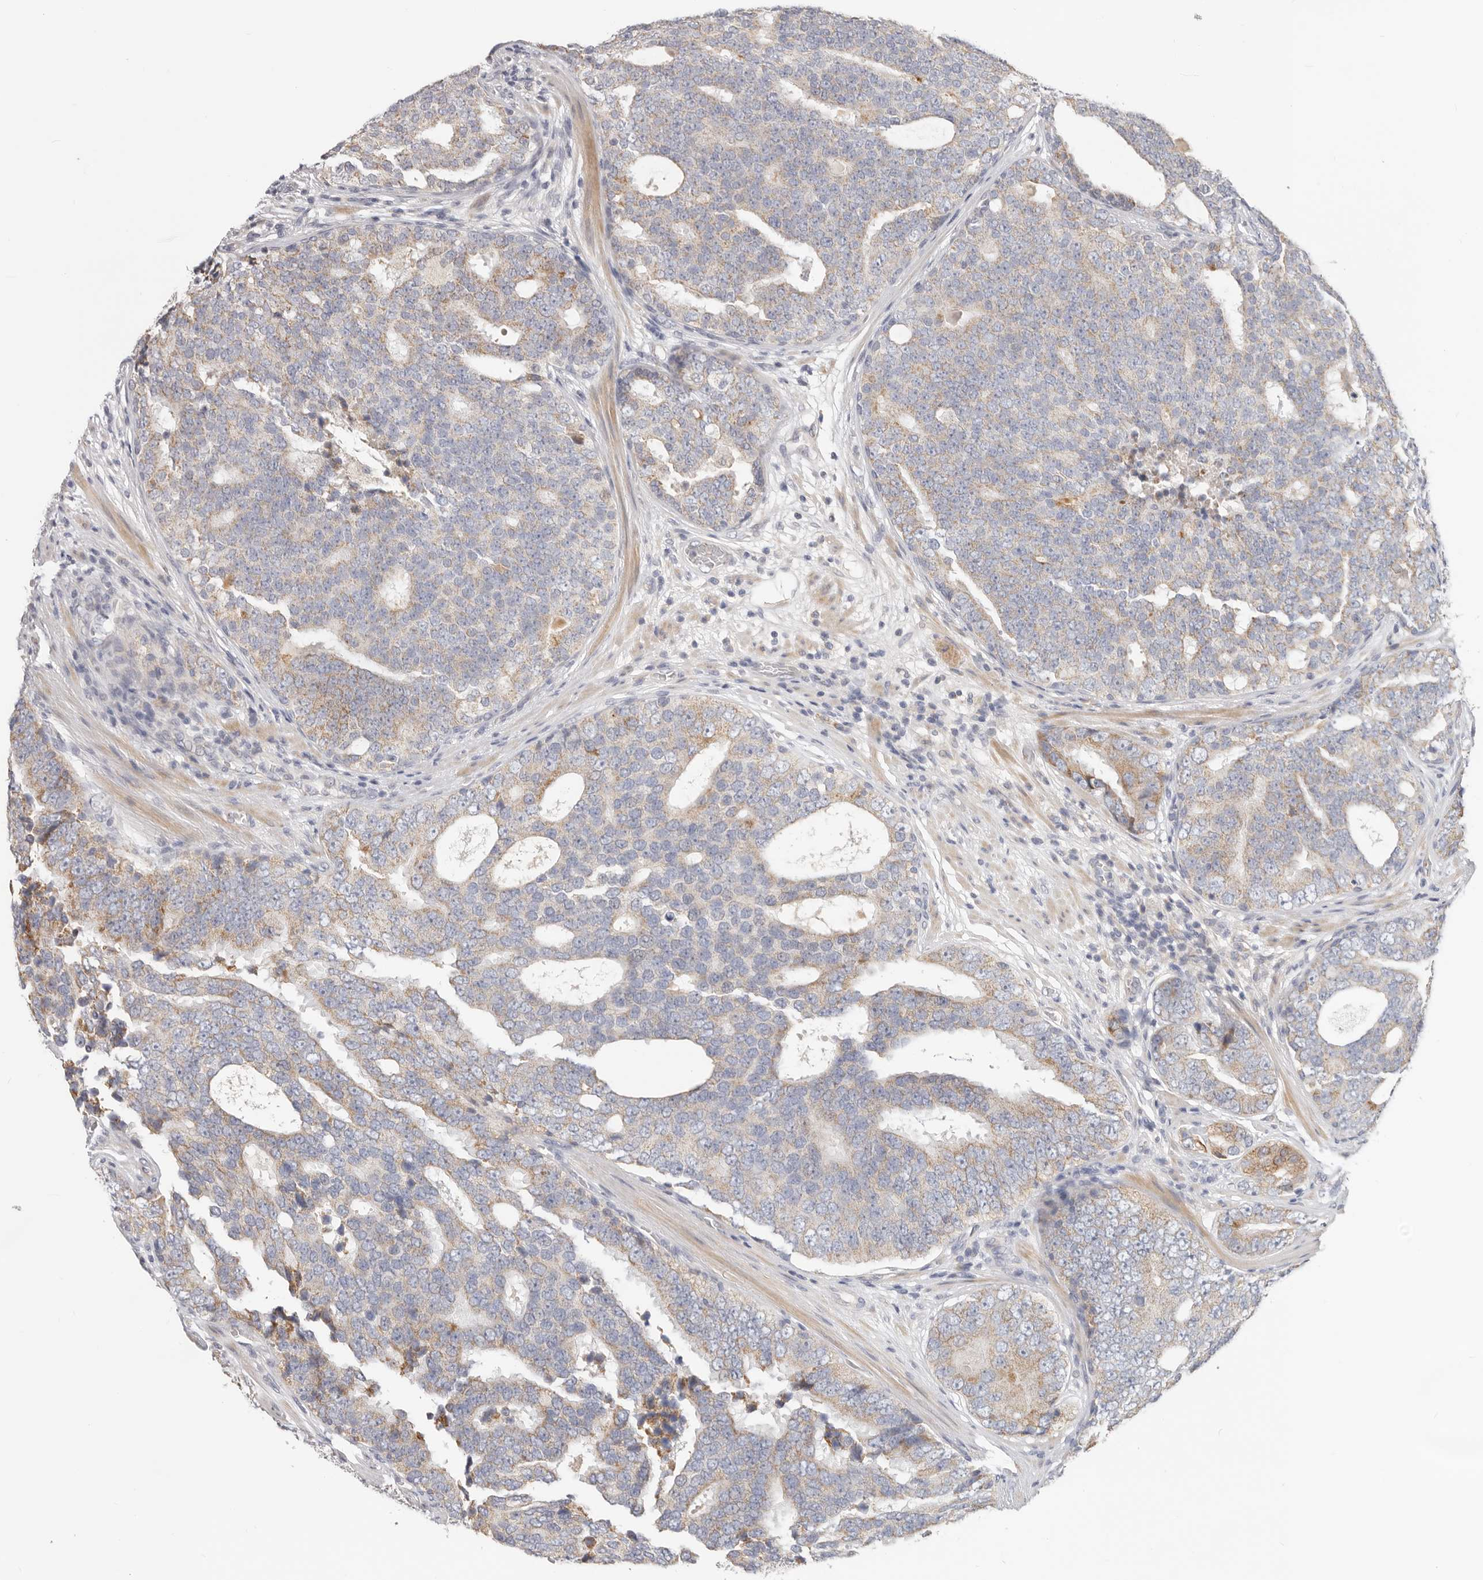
{"staining": {"intensity": "strong", "quantity": "<25%", "location": "cytoplasmic/membranous"}, "tissue": "prostate cancer", "cell_type": "Tumor cells", "image_type": "cancer", "snomed": [{"axis": "morphology", "description": "Adenocarcinoma, High grade"}, {"axis": "topography", "description": "Prostate"}], "caption": "Prostate high-grade adenocarcinoma stained with IHC shows strong cytoplasmic/membranous staining in approximately <25% of tumor cells. The staining was performed using DAB (3,3'-diaminobenzidine), with brown indicating positive protein expression. Nuclei are stained blue with hematoxylin.", "gene": "TFB2M", "patient": {"sex": "male", "age": 56}}